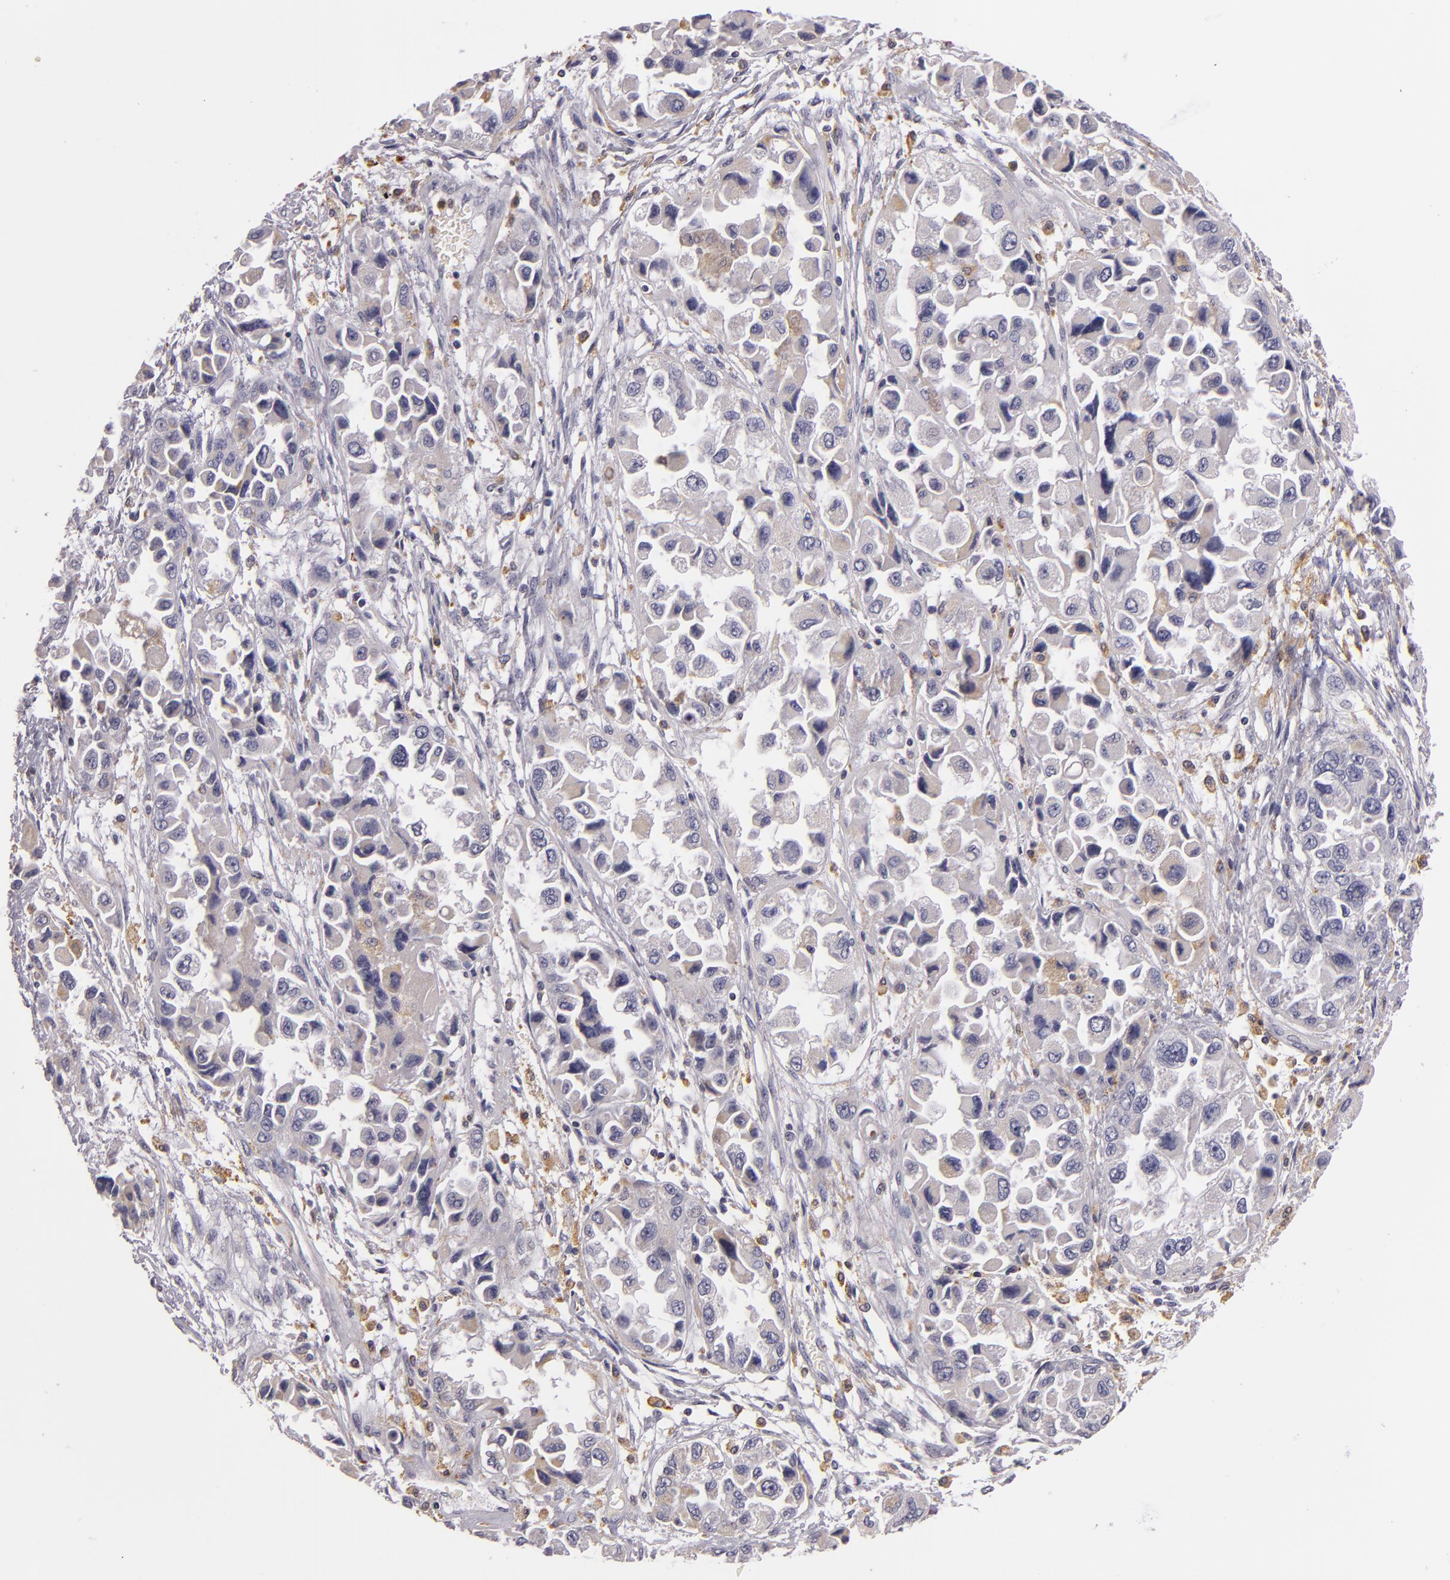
{"staining": {"intensity": "moderate", "quantity": "<25%", "location": "cytoplasmic/membranous"}, "tissue": "ovarian cancer", "cell_type": "Tumor cells", "image_type": "cancer", "snomed": [{"axis": "morphology", "description": "Cystadenocarcinoma, serous, NOS"}, {"axis": "topography", "description": "Ovary"}], "caption": "IHC micrograph of serous cystadenocarcinoma (ovarian) stained for a protein (brown), which reveals low levels of moderate cytoplasmic/membranous staining in about <25% of tumor cells.", "gene": "TLR8", "patient": {"sex": "female", "age": 84}}